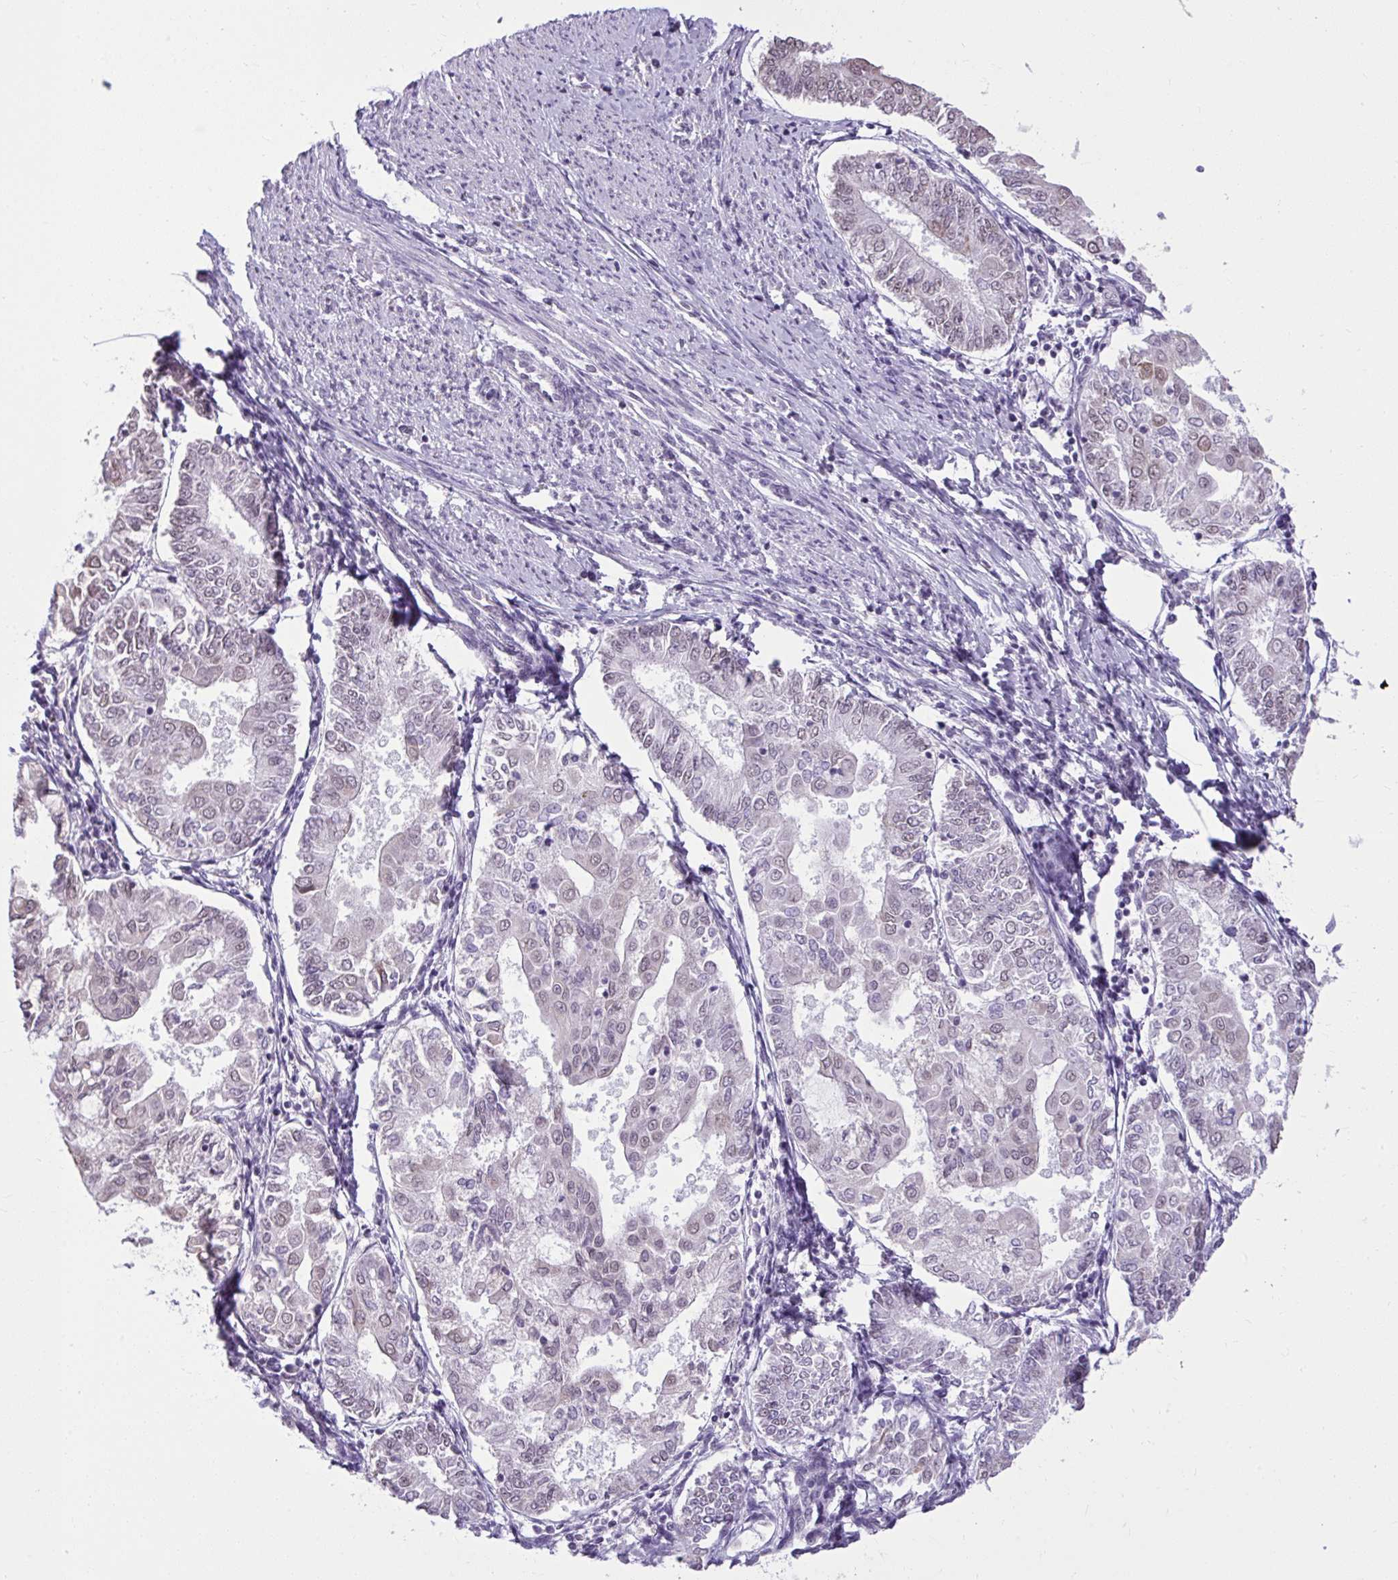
{"staining": {"intensity": "weak", "quantity": "<25%", "location": "nuclear"}, "tissue": "endometrial cancer", "cell_type": "Tumor cells", "image_type": "cancer", "snomed": [{"axis": "morphology", "description": "Adenocarcinoma, NOS"}, {"axis": "topography", "description": "Endometrium"}], "caption": "IHC of endometrial adenocarcinoma reveals no expression in tumor cells.", "gene": "NPPA", "patient": {"sex": "female", "age": 68}}